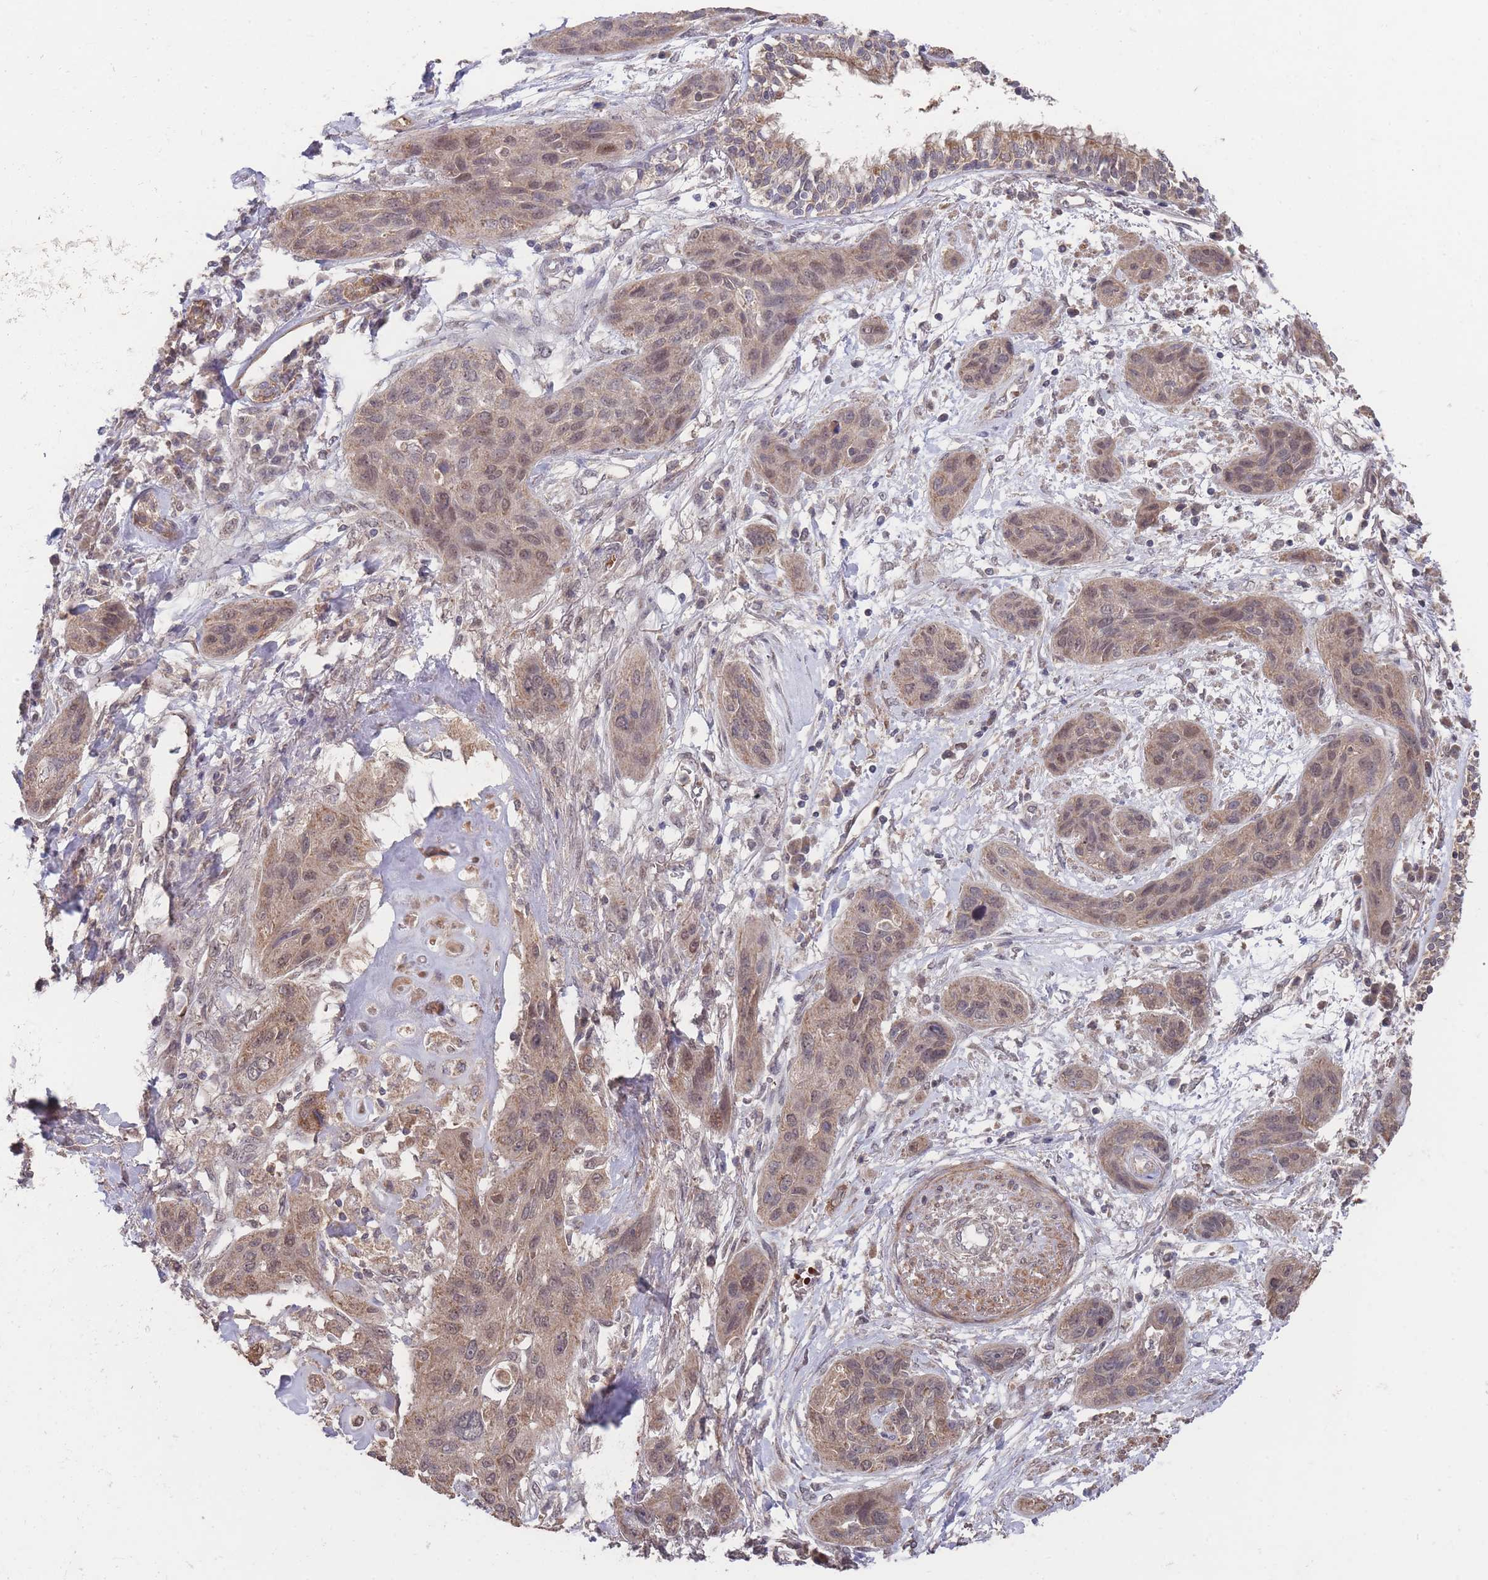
{"staining": {"intensity": "weak", "quantity": ">75%", "location": "cytoplasmic/membranous,nuclear"}, "tissue": "lung cancer", "cell_type": "Tumor cells", "image_type": "cancer", "snomed": [{"axis": "morphology", "description": "Squamous cell carcinoma, NOS"}, {"axis": "topography", "description": "Lung"}], "caption": "Immunohistochemistry (IHC) of human lung squamous cell carcinoma displays low levels of weak cytoplasmic/membranous and nuclear positivity in approximately >75% of tumor cells.", "gene": "SF3B1", "patient": {"sex": "female", "age": 70}}